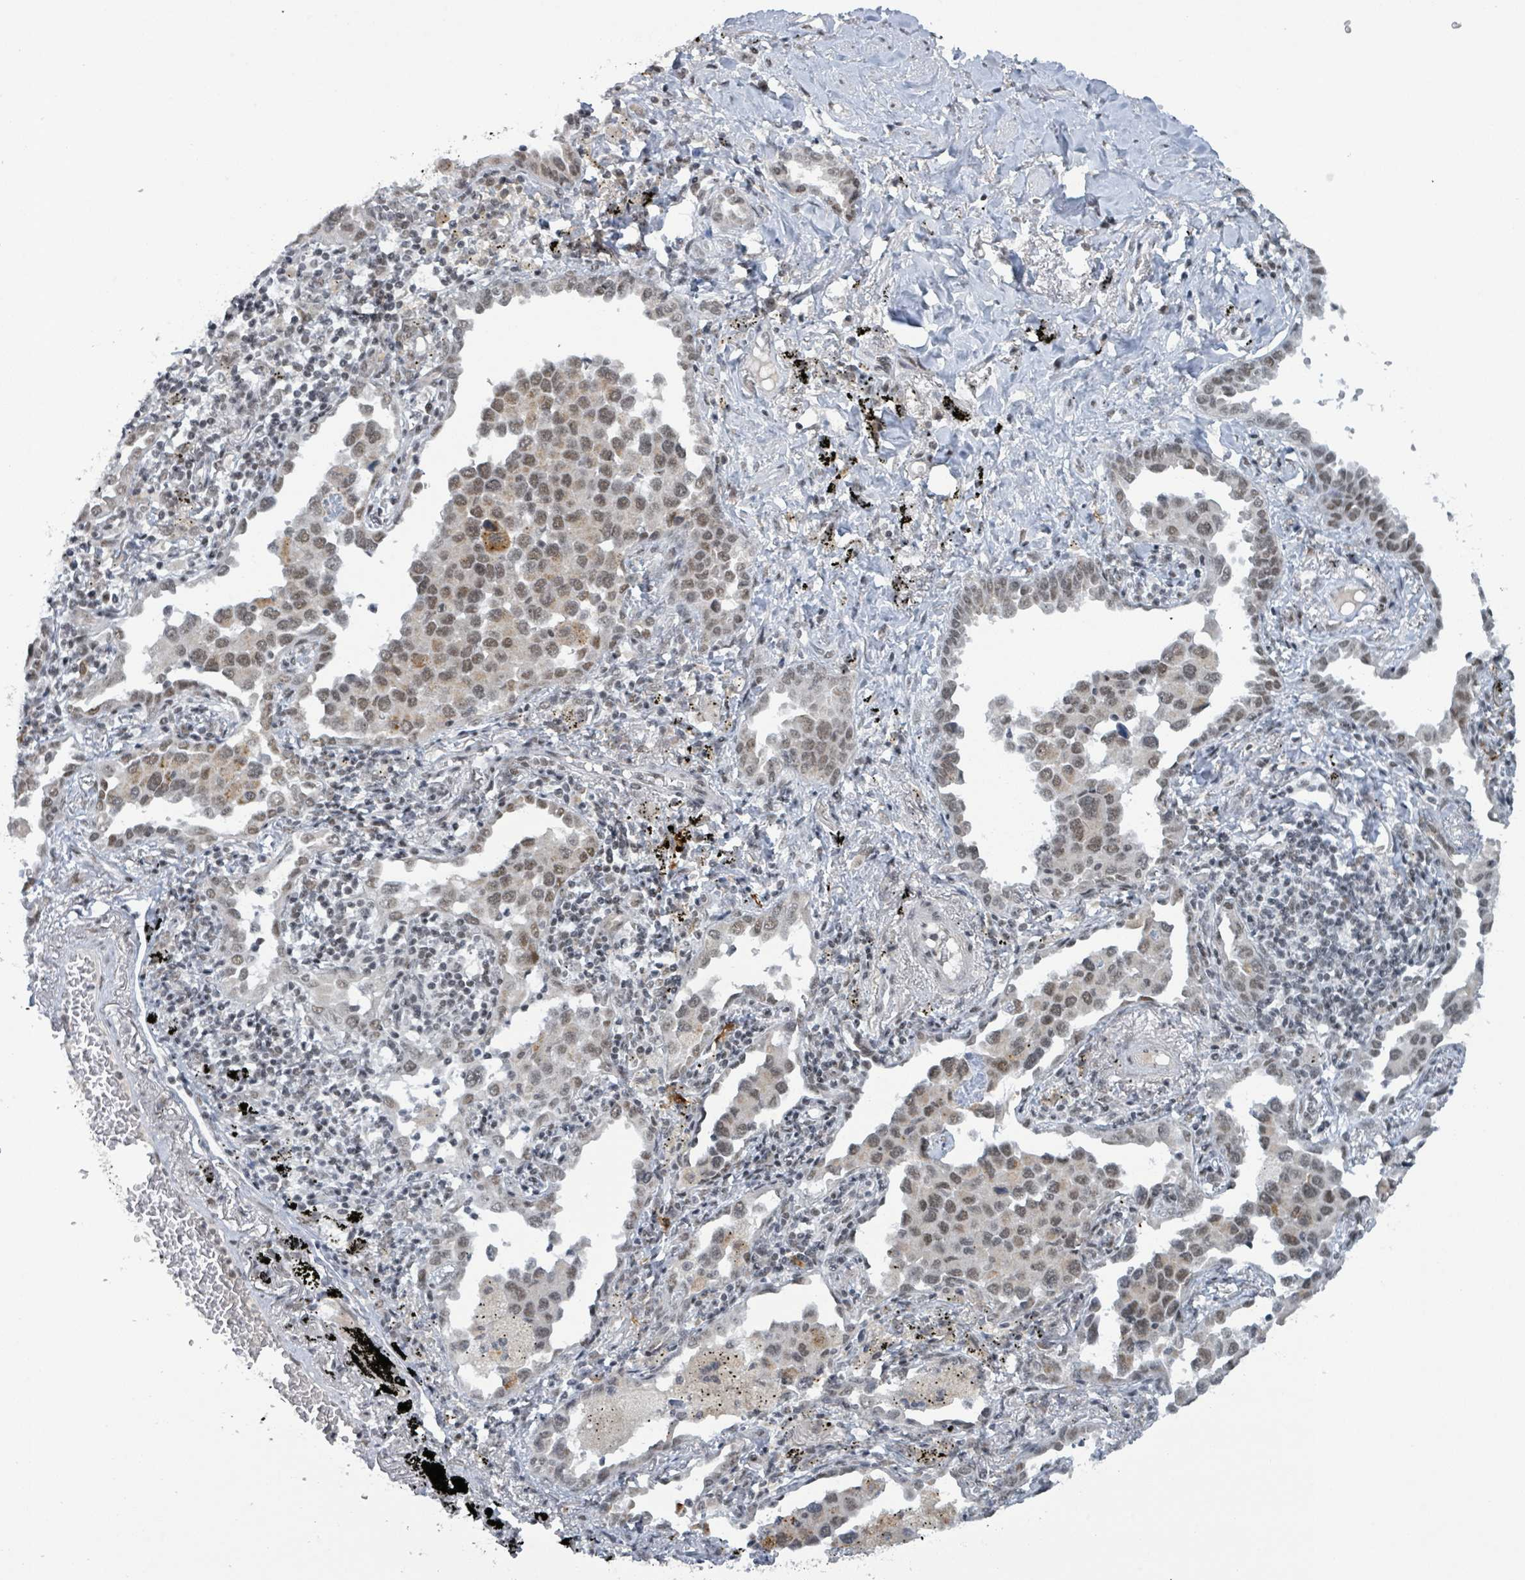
{"staining": {"intensity": "weak", "quantity": "25%-75%", "location": "nuclear"}, "tissue": "lung cancer", "cell_type": "Tumor cells", "image_type": "cancer", "snomed": [{"axis": "morphology", "description": "Adenocarcinoma, NOS"}, {"axis": "topography", "description": "Lung"}], "caption": "Immunohistochemical staining of lung cancer (adenocarcinoma) exhibits low levels of weak nuclear protein staining in approximately 25%-75% of tumor cells.", "gene": "BANP", "patient": {"sex": "male", "age": 67}}